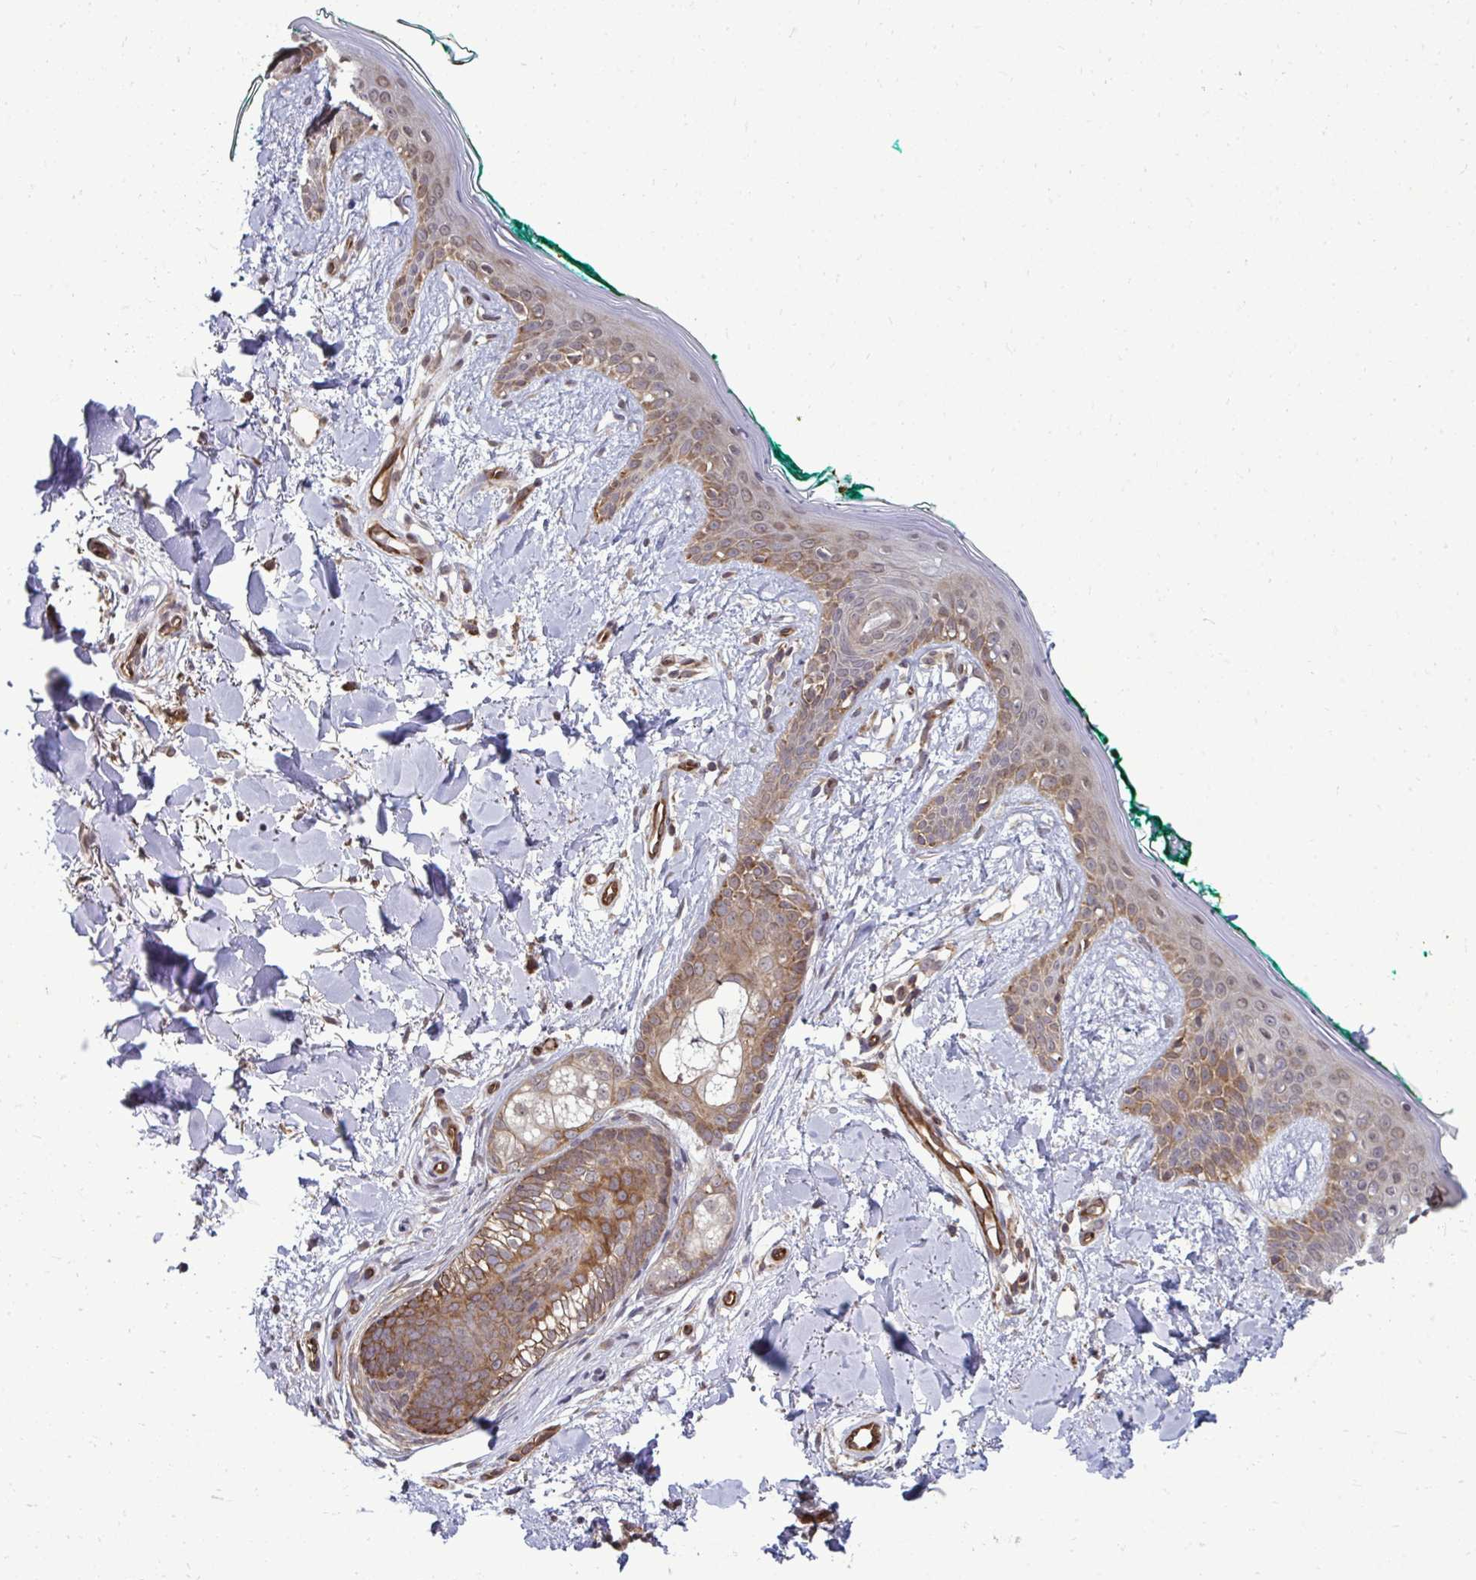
{"staining": {"intensity": "negative", "quantity": "none", "location": "none"}, "tissue": "skin", "cell_type": "Fibroblasts", "image_type": "normal", "snomed": [{"axis": "morphology", "description": "Normal tissue, NOS"}, {"axis": "topography", "description": "Skin"}], "caption": "A high-resolution histopathology image shows IHC staining of unremarkable skin, which shows no significant expression in fibroblasts.", "gene": "FUT10", "patient": {"sex": "female", "age": 34}}